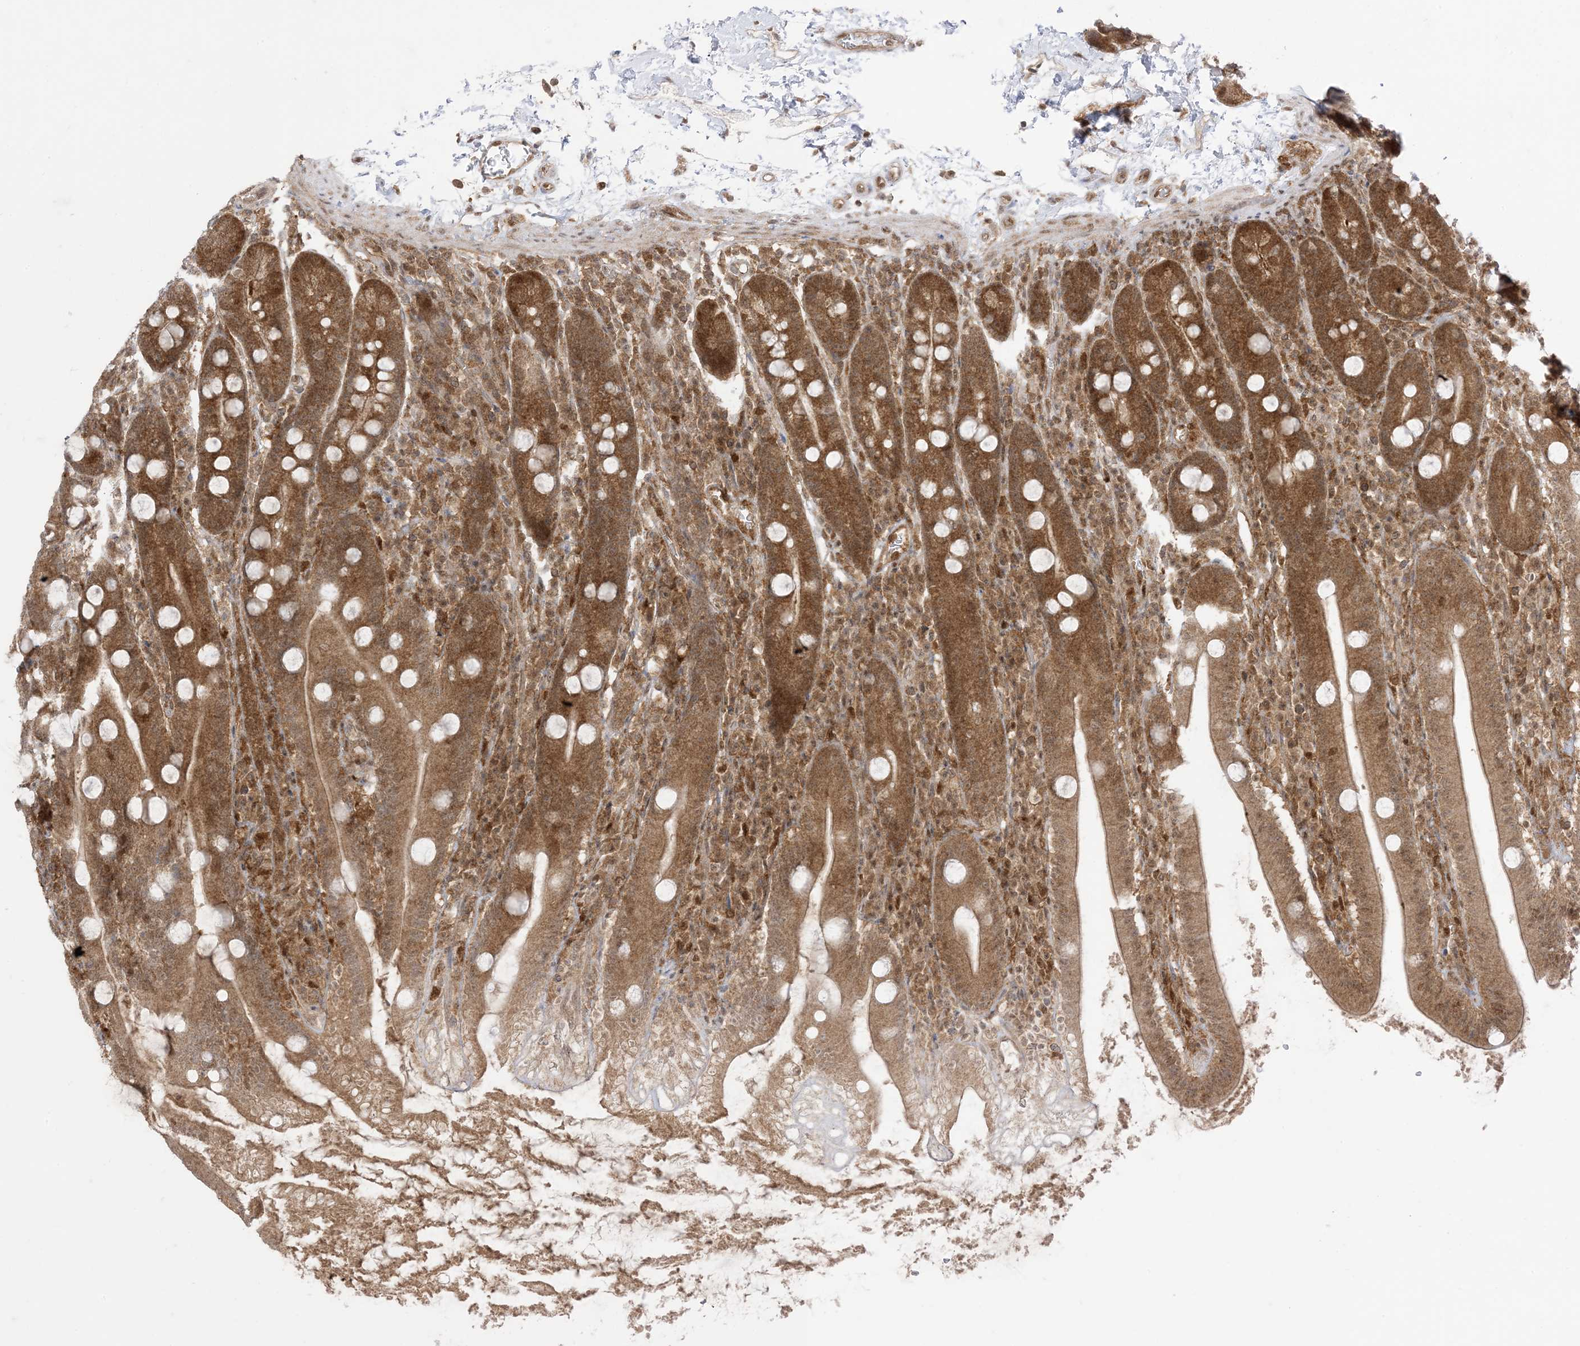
{"staining": {"intensity": "moderate", "quantity": ">75%", "location": "cytoplasmic/membranous"}, "tissue": "duodenum", "cell_type": "Glandular cells", "image_type": "normal", "snomed": [{"axis": "morphology", "description": "Normal tissue, NOS"}, {"axis": "topography", "description": "Duodenum"}], "caption": "Immunohistochemical staining of unremarkable human duodenum displays moderate cytoplasmic/membranous protein staining in approximately >75% of glandular cells. (IHC, brightfield microscopy, high magnification).", "gene": "PTPA", "patient": {"sex": "male", "age": 35}}